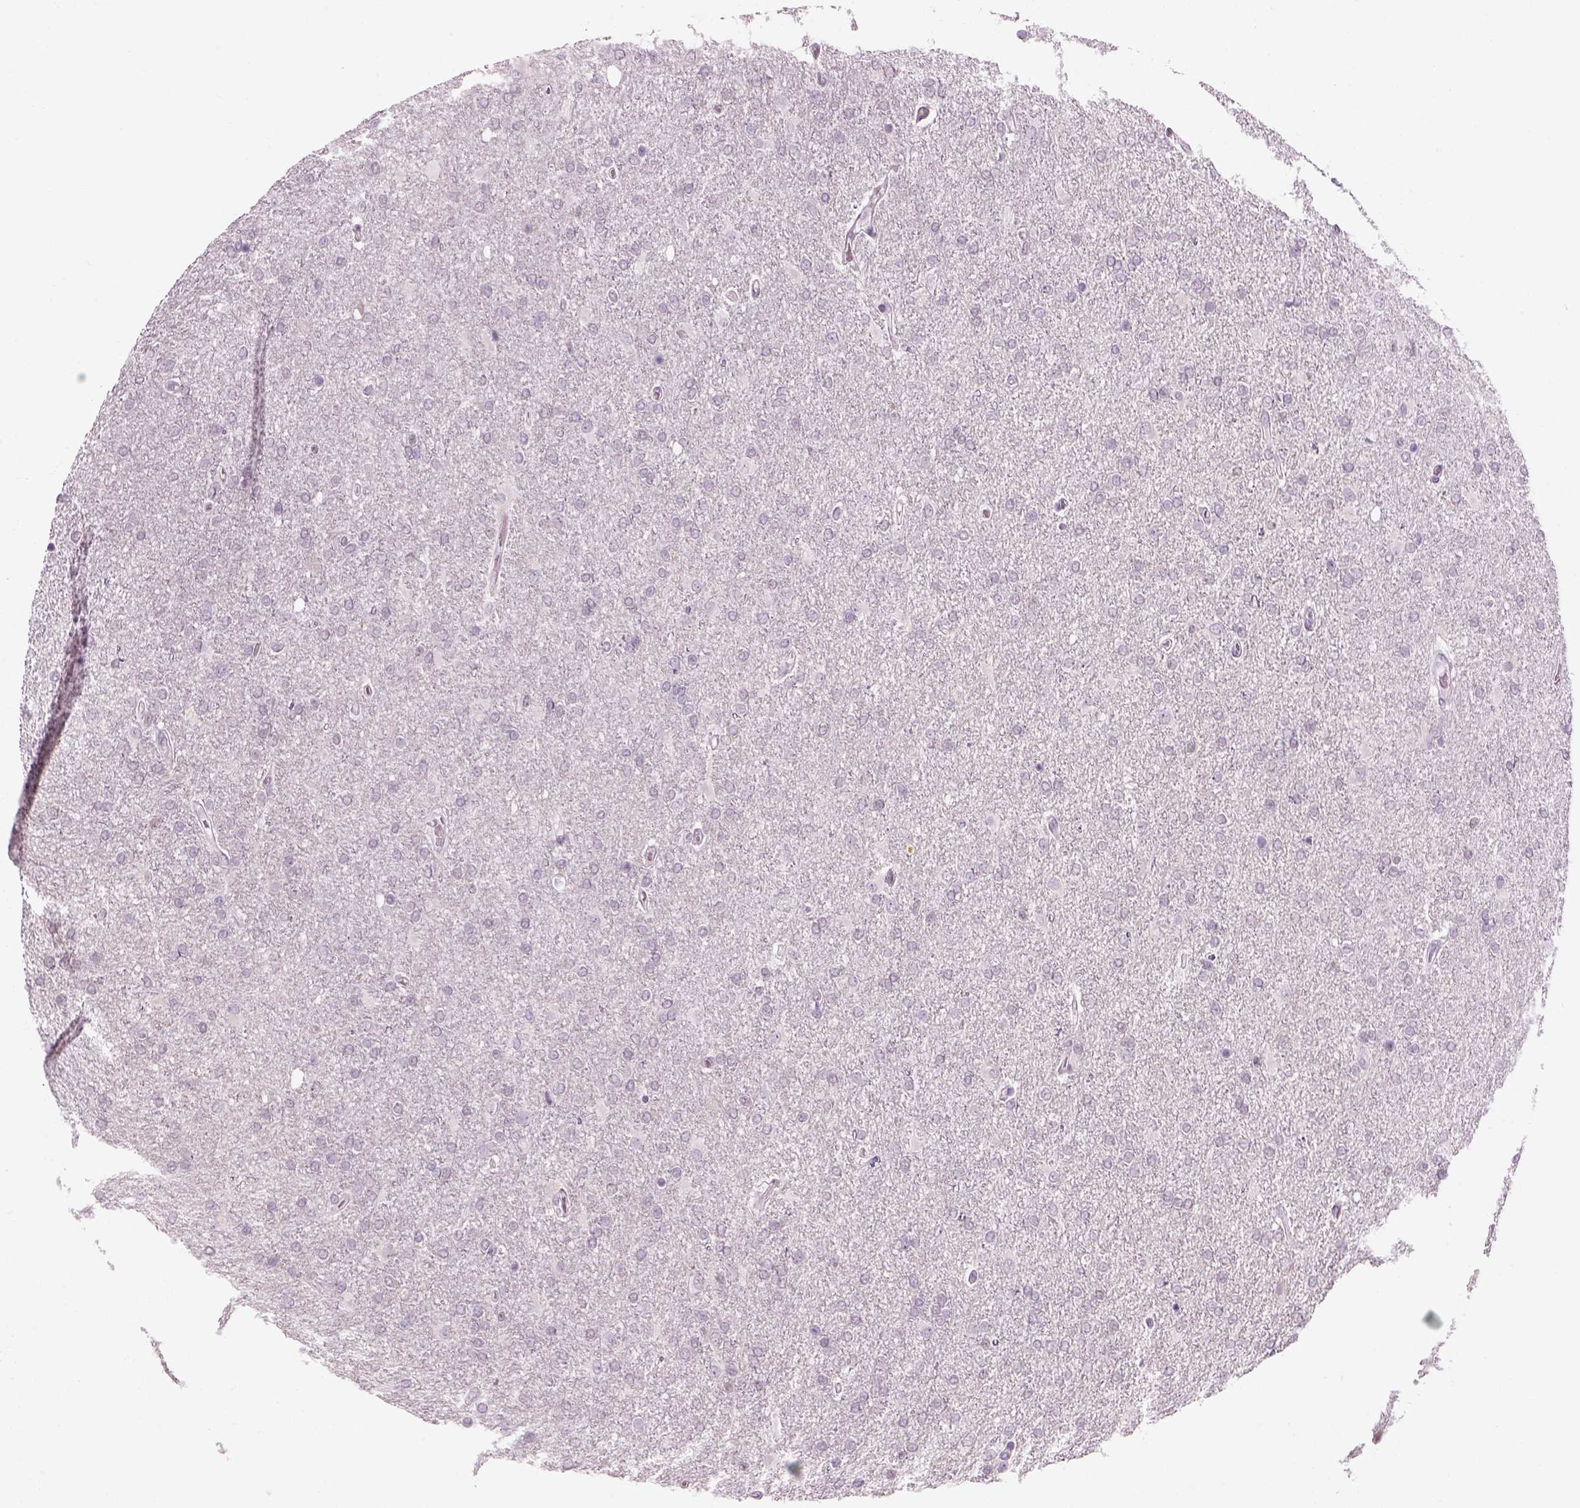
{"staining": {"intensity": "negative", "quantity": "none", "location": "none"}, "tissue": "glioma", "cell_type": "Tumor cells", "image_type": "cancer", "snomed": [{"axis": "morphology", "description": "Glioma, malignant, High grade"}, {"axis": "topography", "description": "Cerebral cortex"}], "caption": "Tumor cells are negative for protein expression in human high-grade glioma (malignant).", "gene": "KCNG2", "patient": {"sex": "male", "age": 70}}